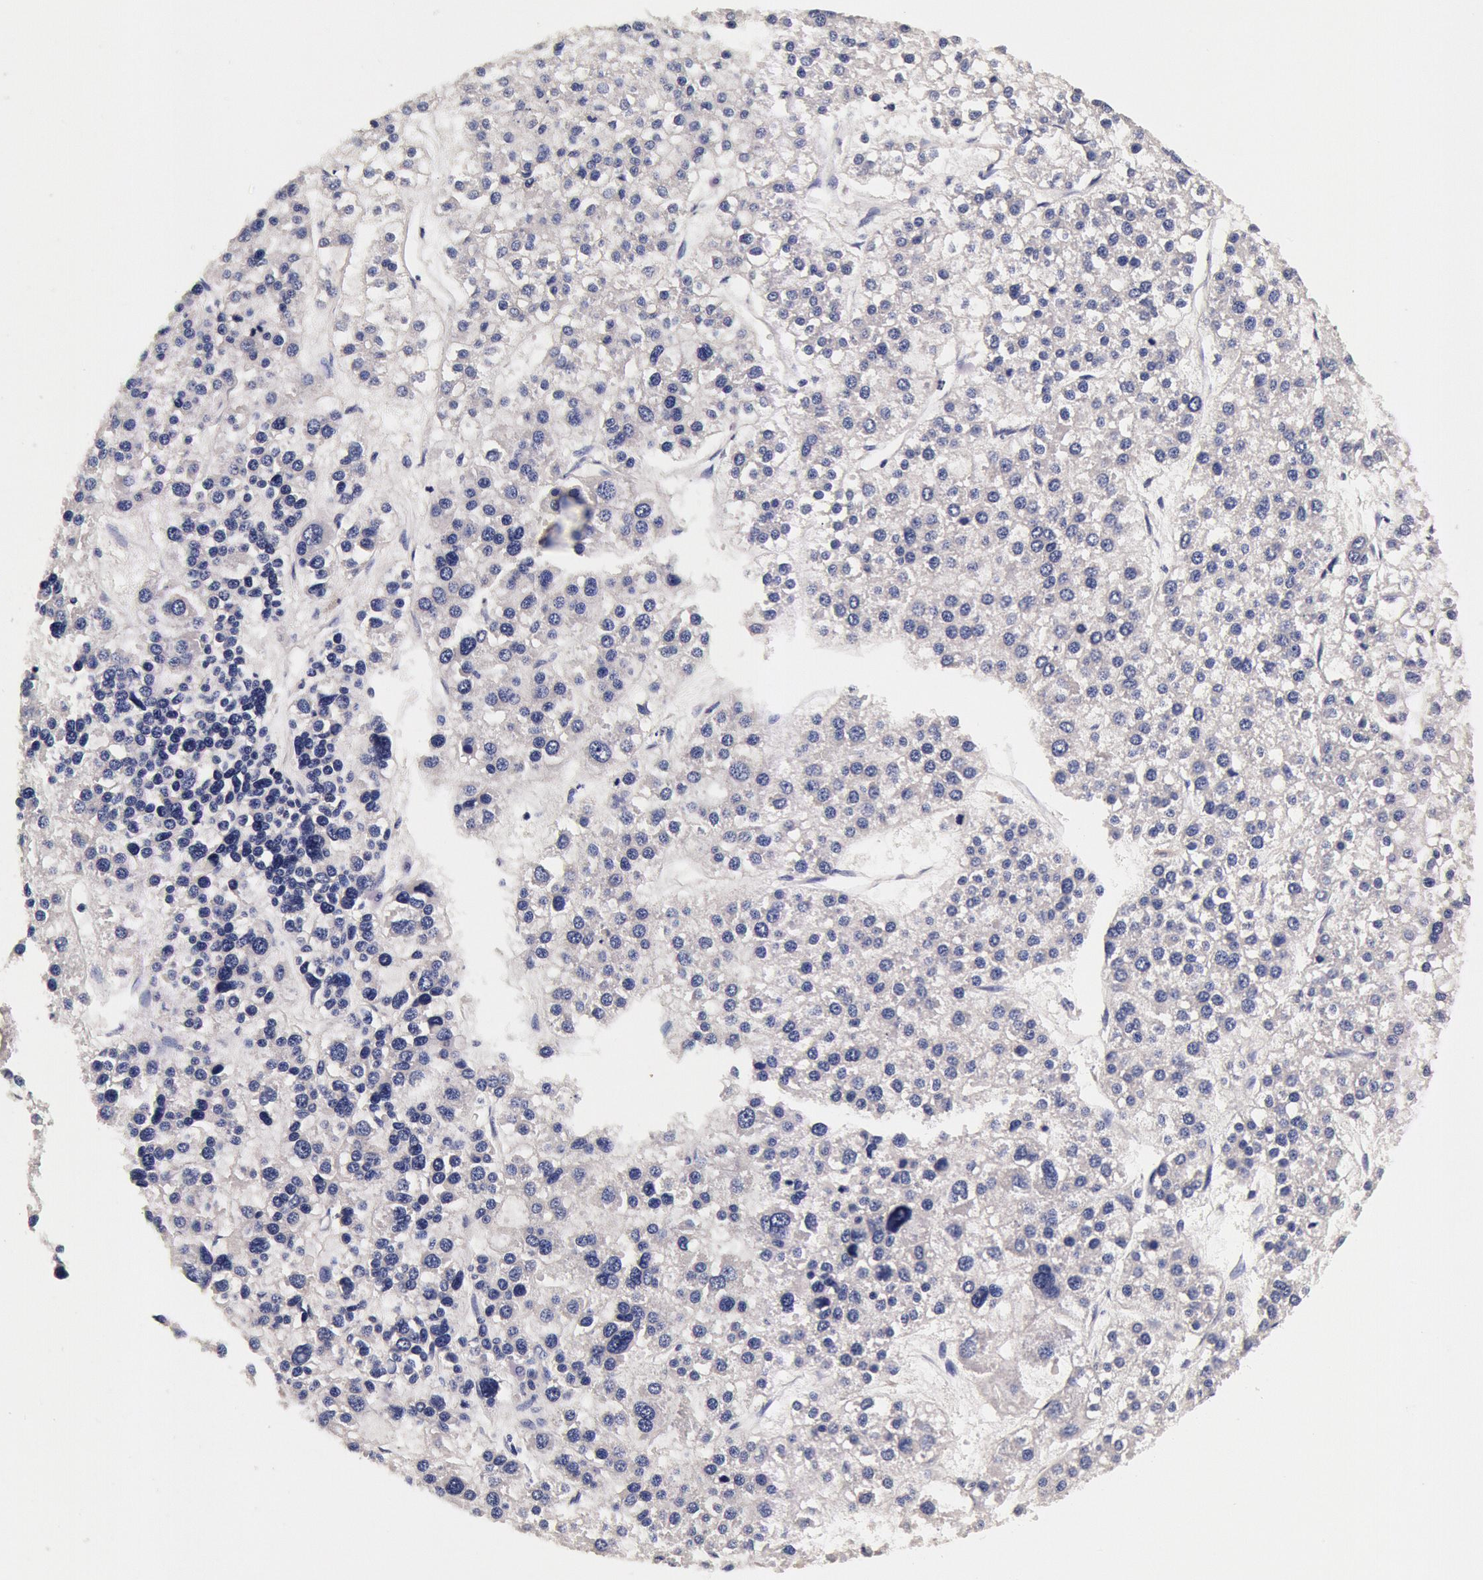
{"staining": {"intensity": "negative", "quantity": "none", "location": "none"}, "tissue": "liver cancer", "cell_type": "Tumor cells", "image_type": "cancer", "snomed": [{"axis": "morphology", "description": "Carcinoma, Hepatocellular, NOS"}, {"axis": "topography", "description": "Liver"}], "caption": "DAB immunohistochemical staining of human hepatocellular carcinoma (liver) demonstrates no significant positivity in tumor cells. (DAB (3,3'-diaminobenzidine) immunohistochemistry (IHC) with hematoxylin counter stain).", "gene": "CCDC22", "patient": {"sex": "female", "age": 85}}